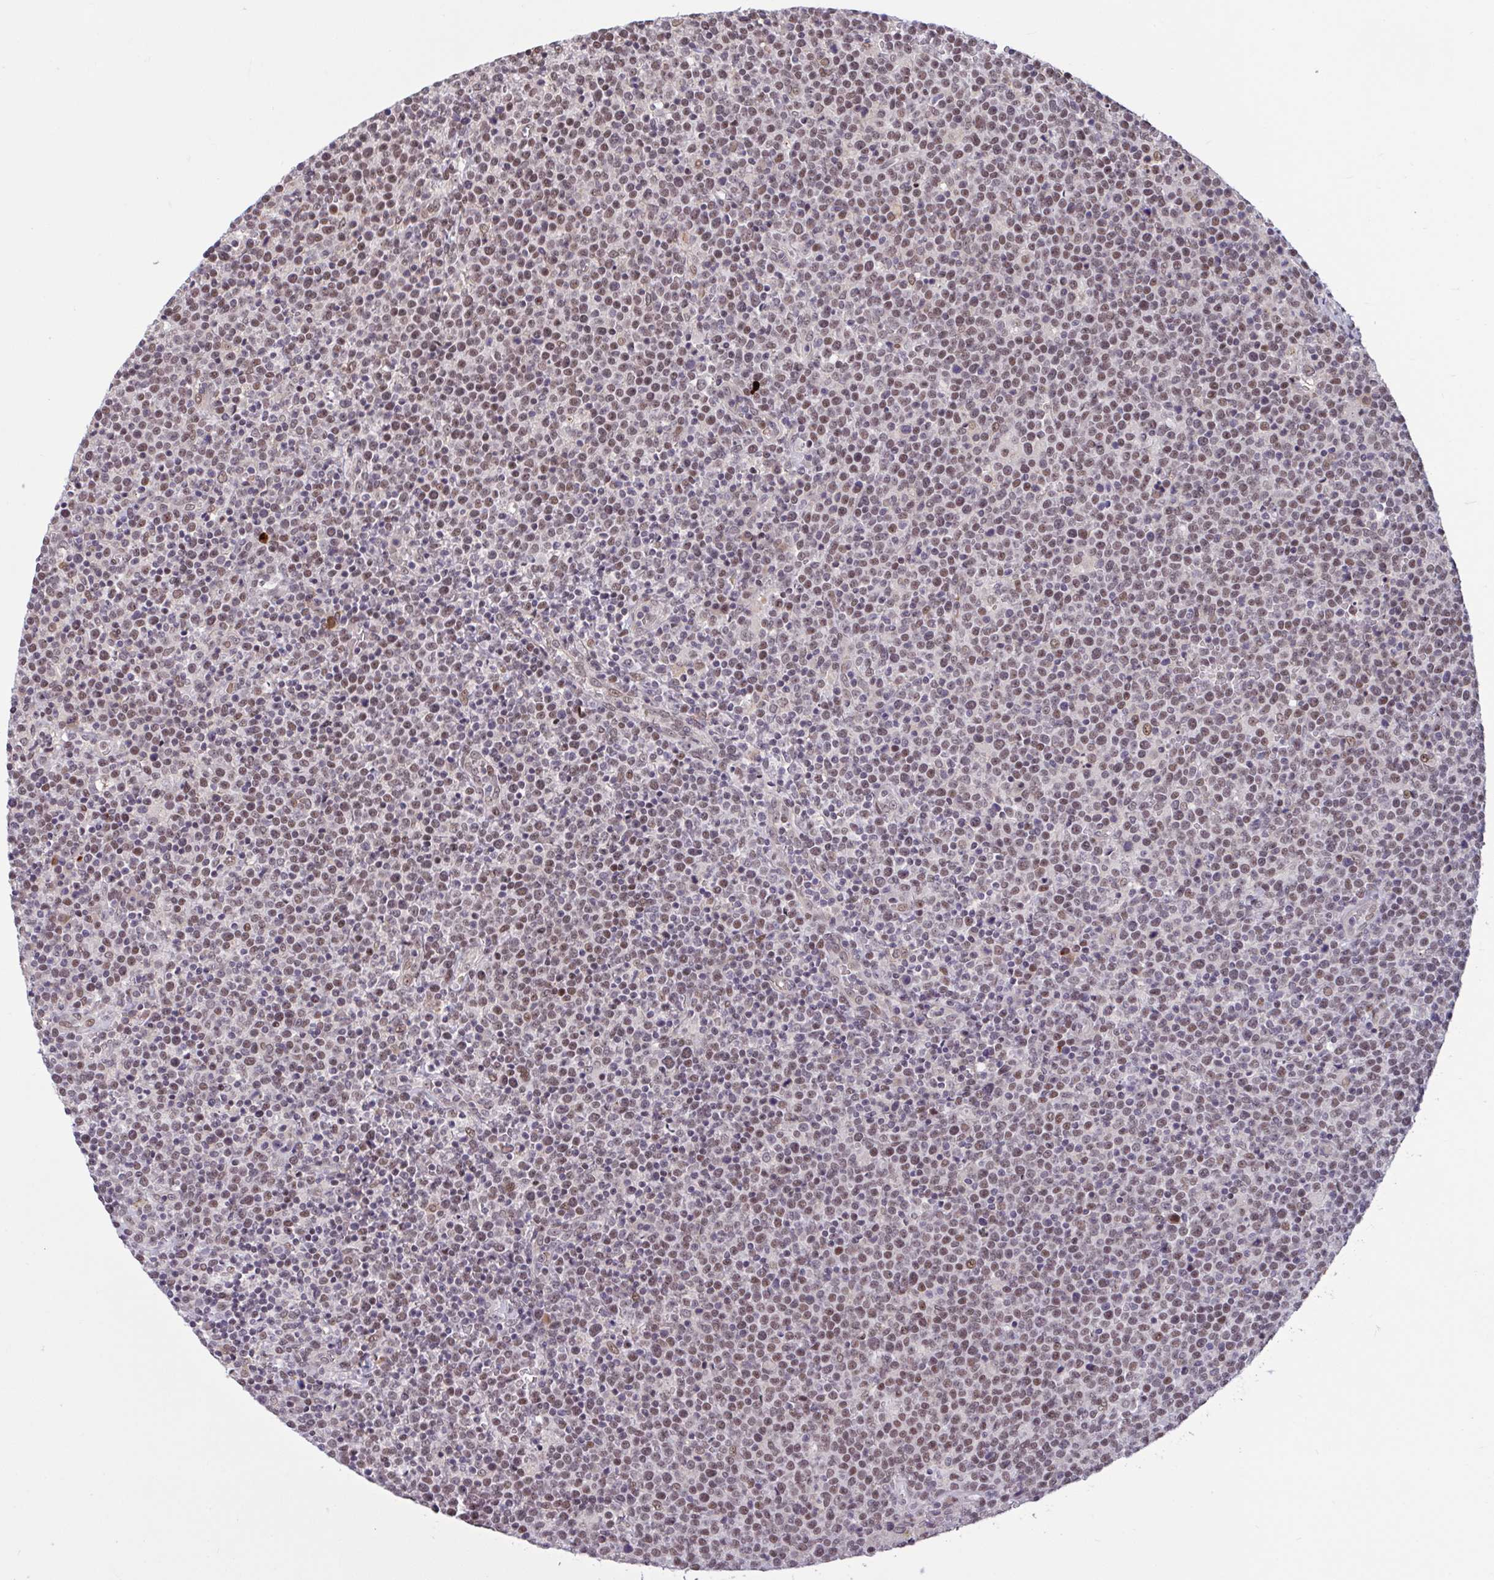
{"staining": {"intensity": "moderate", "quantity": ">75%", "location": "nuclear"}, "tissue": "lymphoma", "cell_type": "Tumor cells", "image_type": "cancer", "snomed": [{"axis": "morphology", "description": "Malignant lymphoma, non-Hodgkin's type, High grade"}, {"axis": "topography", "description": "Lymph node"}], "caption": "High-power microscopy captured an immunohistochemistry (IHC) image of malignant lymphoma, non-Hodgkin's type (high-grade), revealing moderate nuclear expression in approximately >75% of tumor cells.", "gene": "ZNF414", "patient": {"sex": "male", "age": 61}}